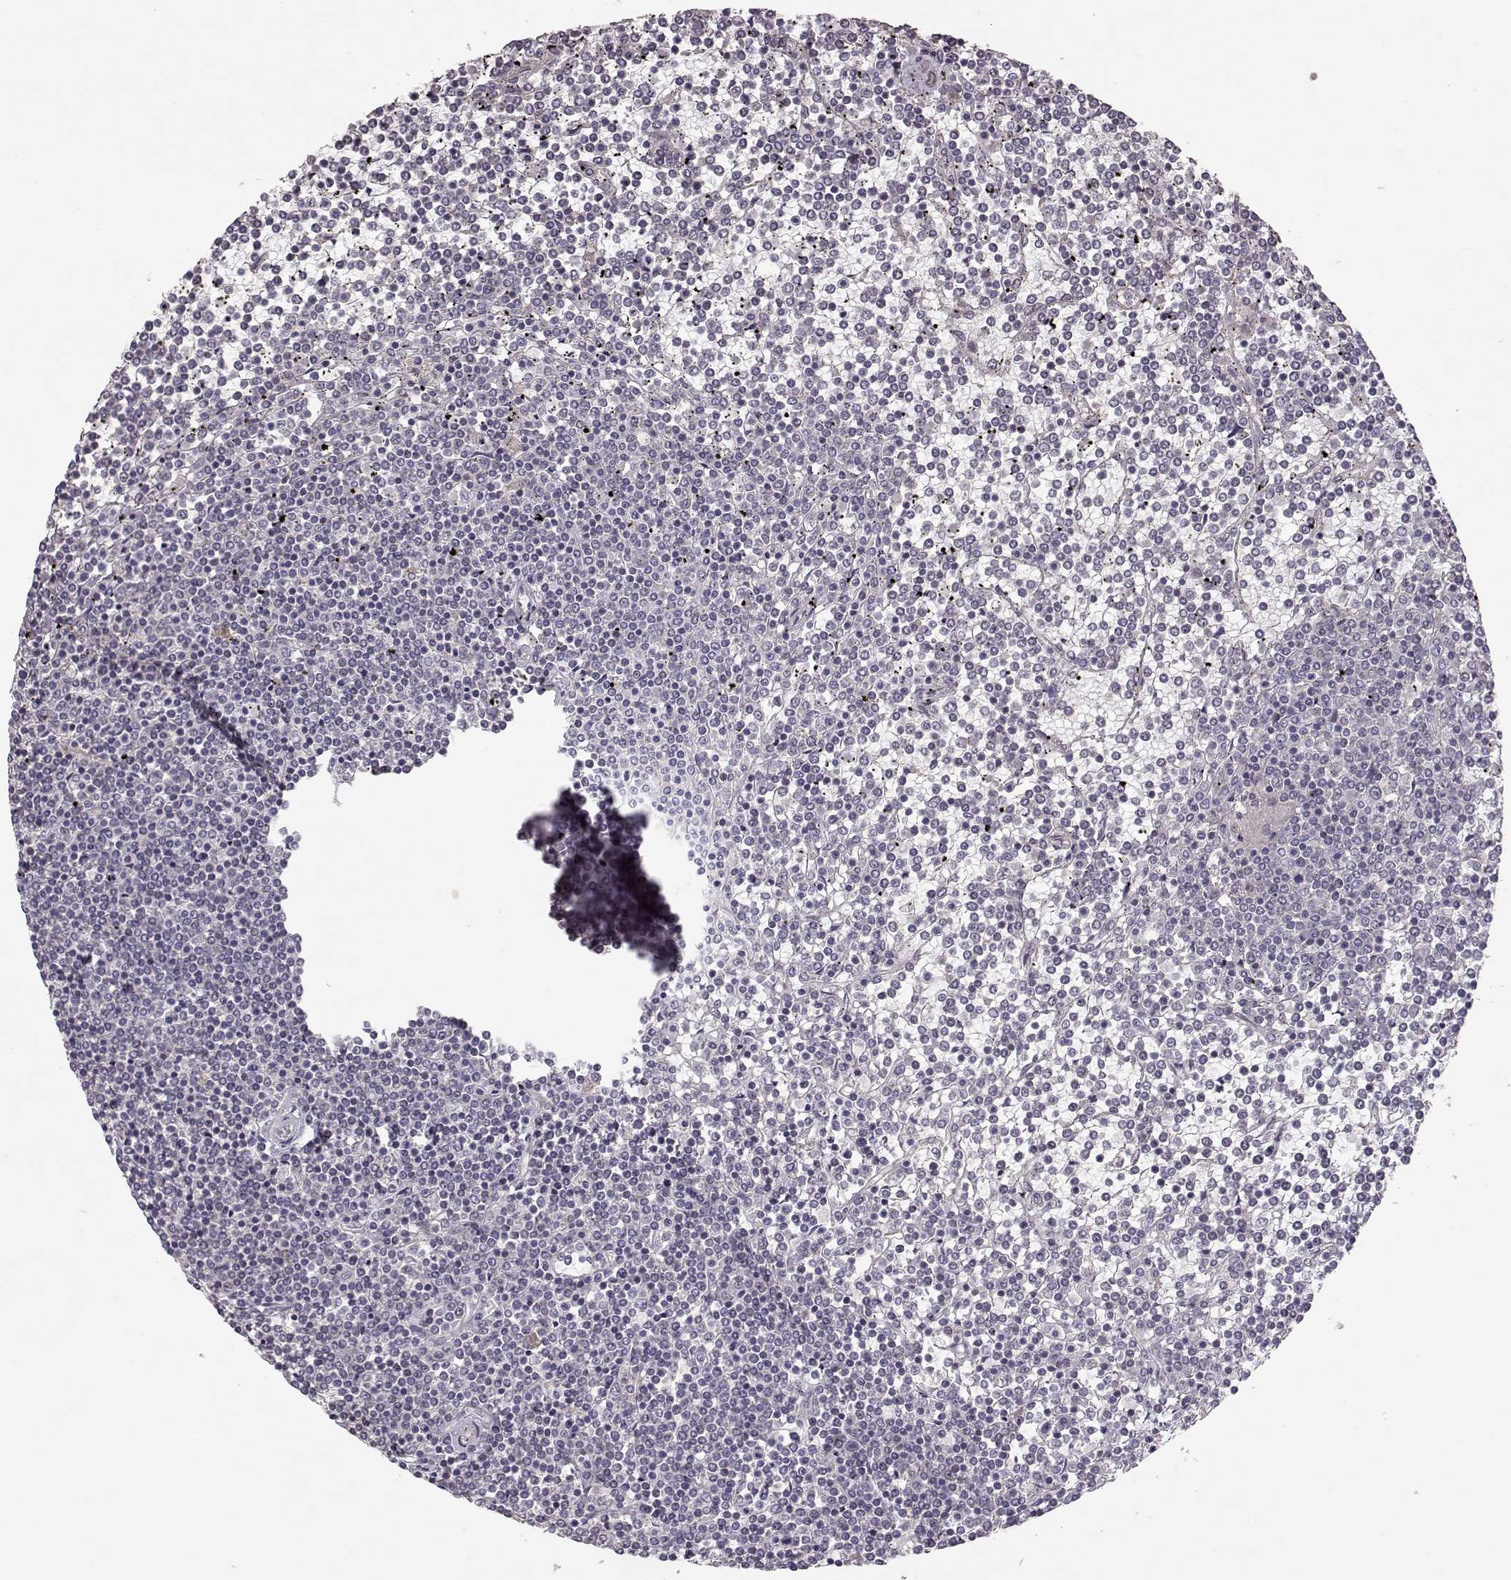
{"staining": {"intensity": "negative", "quantity": "none", "location": "none"}, "tissue": "lymphoma", "cell_type": "Tumor cells", "image_type": "cancer", "snomed": [{"axis": "morphology", "description": "Malignant lymphoma, non-Hodgkin's type, Low grade"}, {"axis": "topography", "description": "Spleen"}], "caption": "A high-resolution histopathology image shows immunohistochemistry staining of lymphoma, which shows no significant positivity in tumor cells.", "gene": "PNMT", "patient": {"sex": "female", "age": 19}}